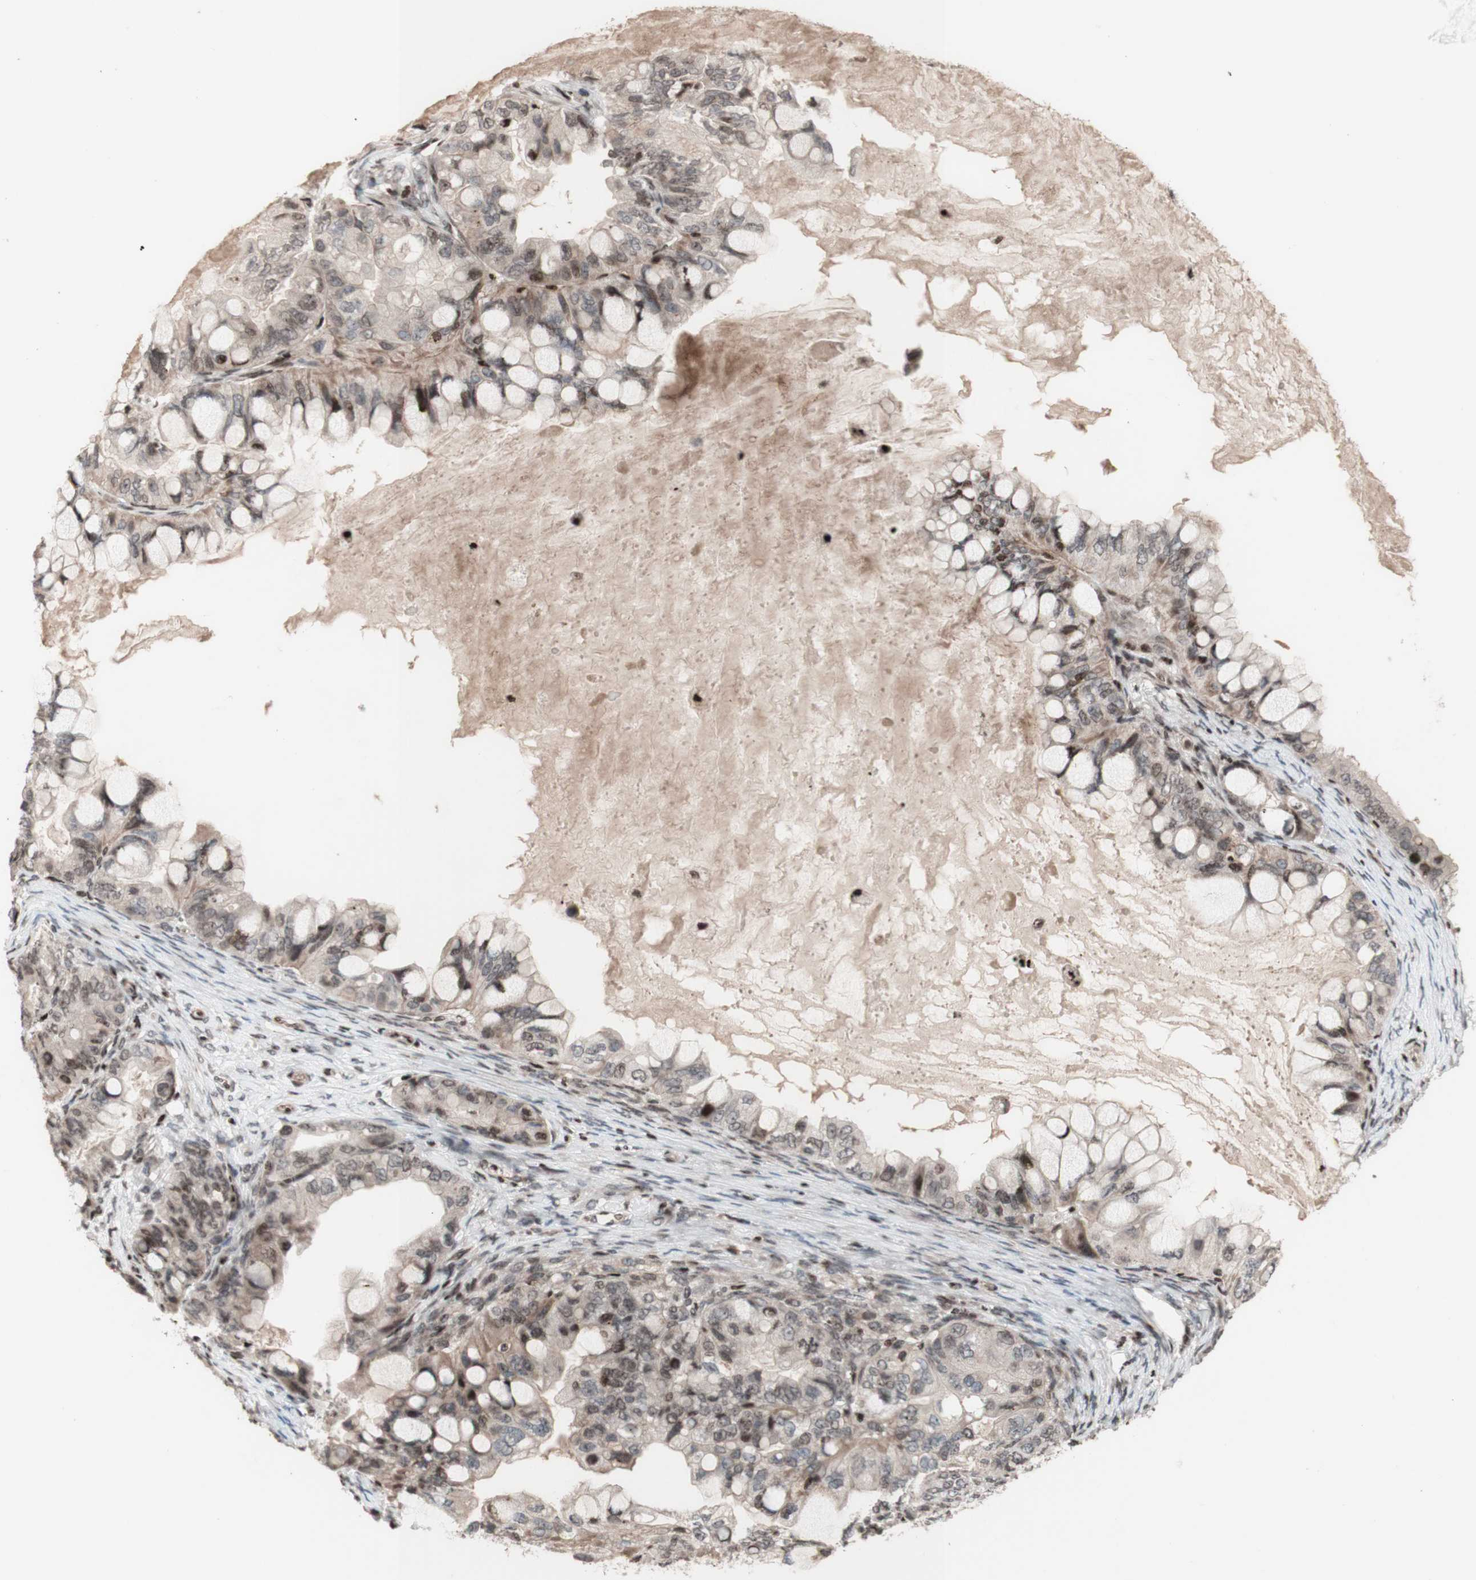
{"staining": {"intensity": "weak", "quantity": "<25%", "location": "cytoplasmic/membranous,nuclear"}, "tissue": "ovarian cancer", "cell_type": "Tumor cells", "image_type": "cancer", "snomed": [{"axis": "morphology", "description": "Cystadenocarcinoma, mucinous, NOS"}, {"axis": "topography", "description": "Ovary"}], "caption": "An immunohistochemistry (IHC) histopathology image of ovarian mucinous cystadenocarcinoma is shown. There is no staining in tumor cells of ovarian mucinous cystadenocarcinoma.", "gene": "POLA1", "patient": {"sex": "female", "age": 80}}